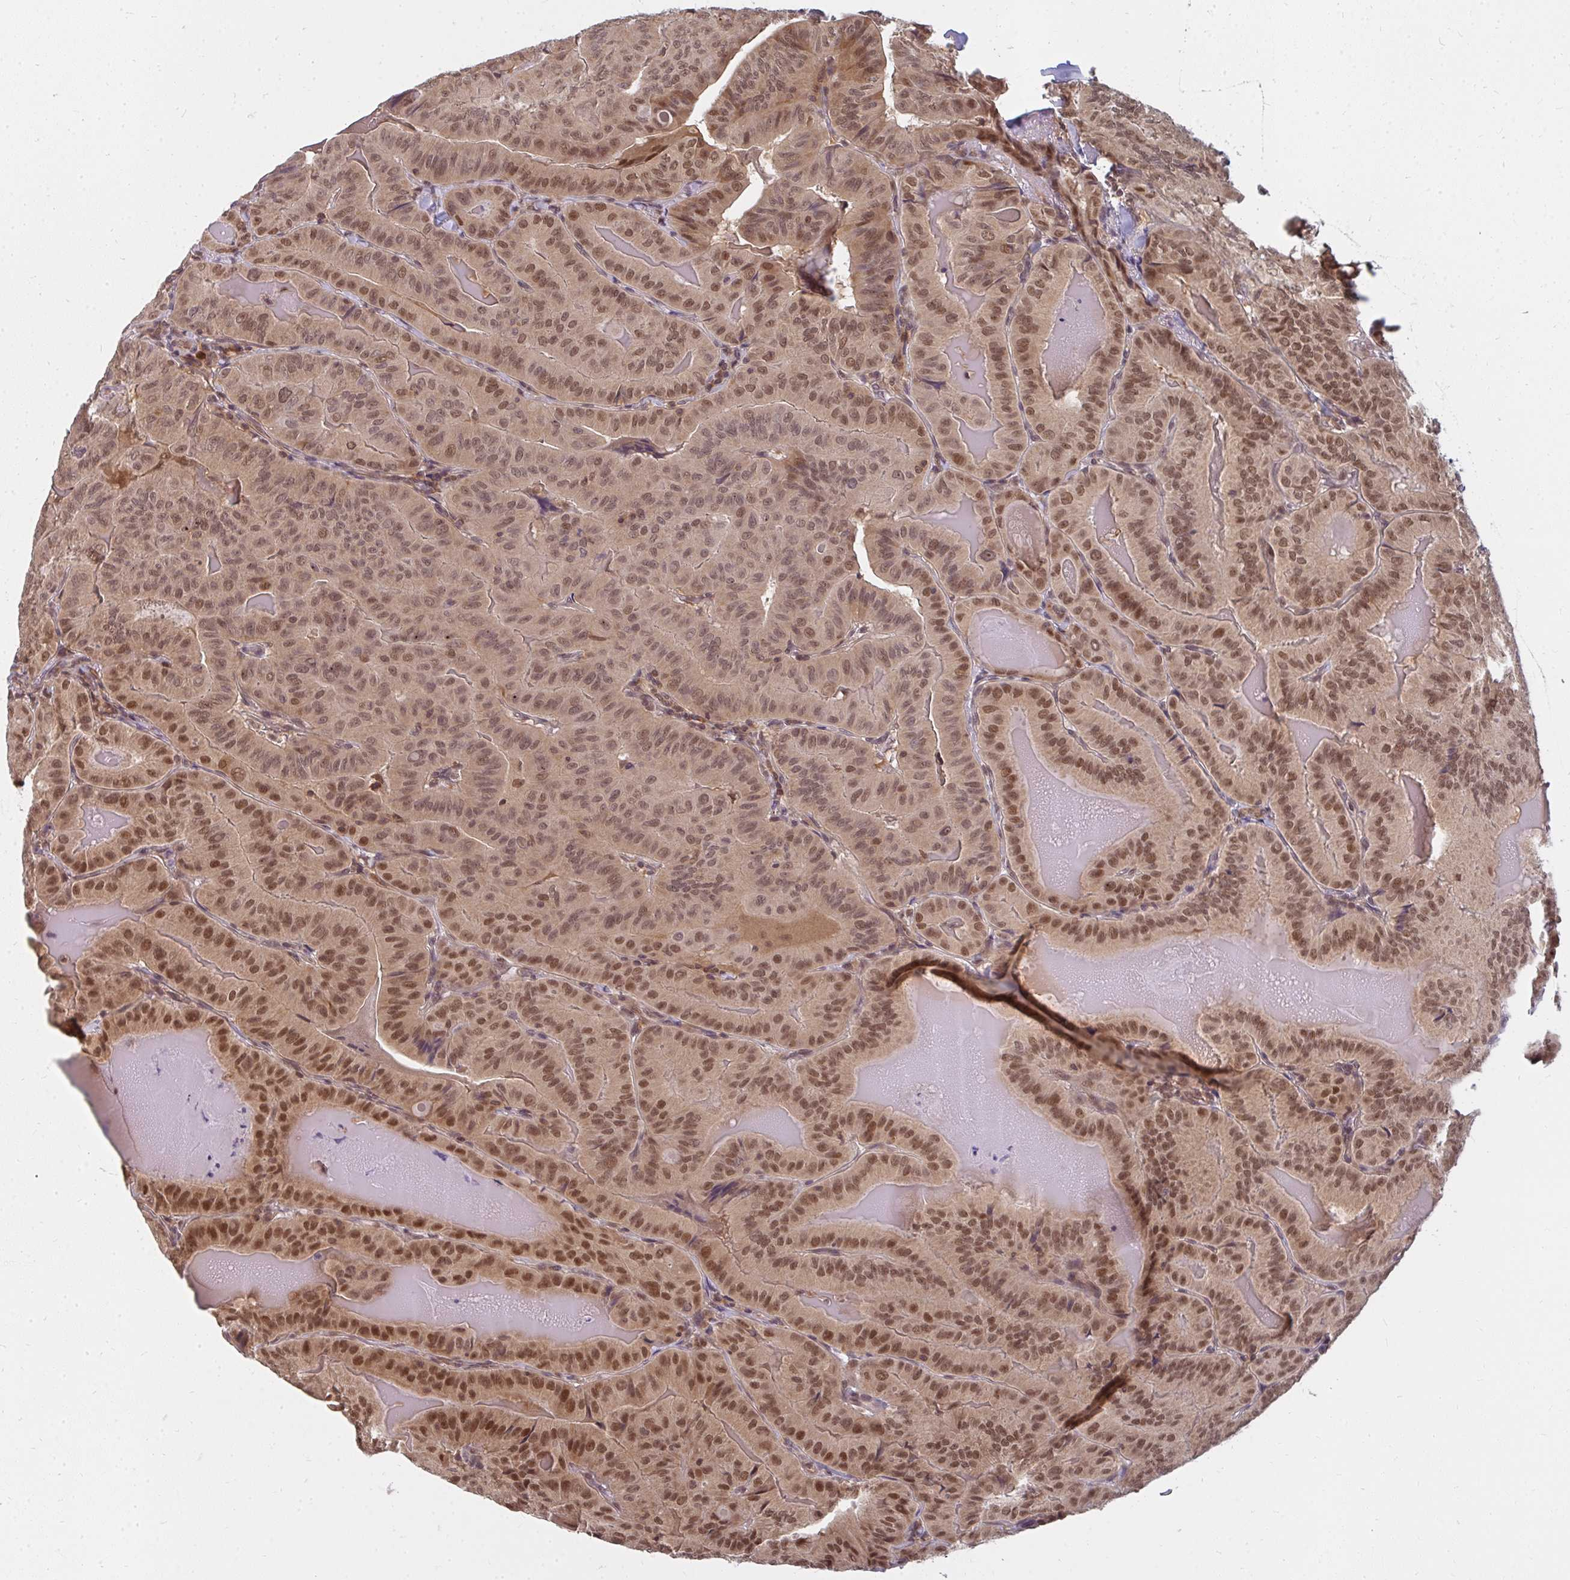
{"staining": {"intensity": "moderate", "quantity": ">75%", "location": "nuclear"}, "tissue": "thyroid cancer", "cell_type": "Tumor cells", "image_type": "cancer", "snomed": [{"axis": "morphology", "description": "Papillary adenocarcinoma, NOS"}, {"axis": "topography", "description": "Thyroid gland"}], "caption": "An image of human thyroid papillary adenocarcinoma stained for a protein demonstrates moderate nuclear brown staining in tumor cells.", "gene": "GTF3C6", "patient": {"sex": "female", "age": 68}}